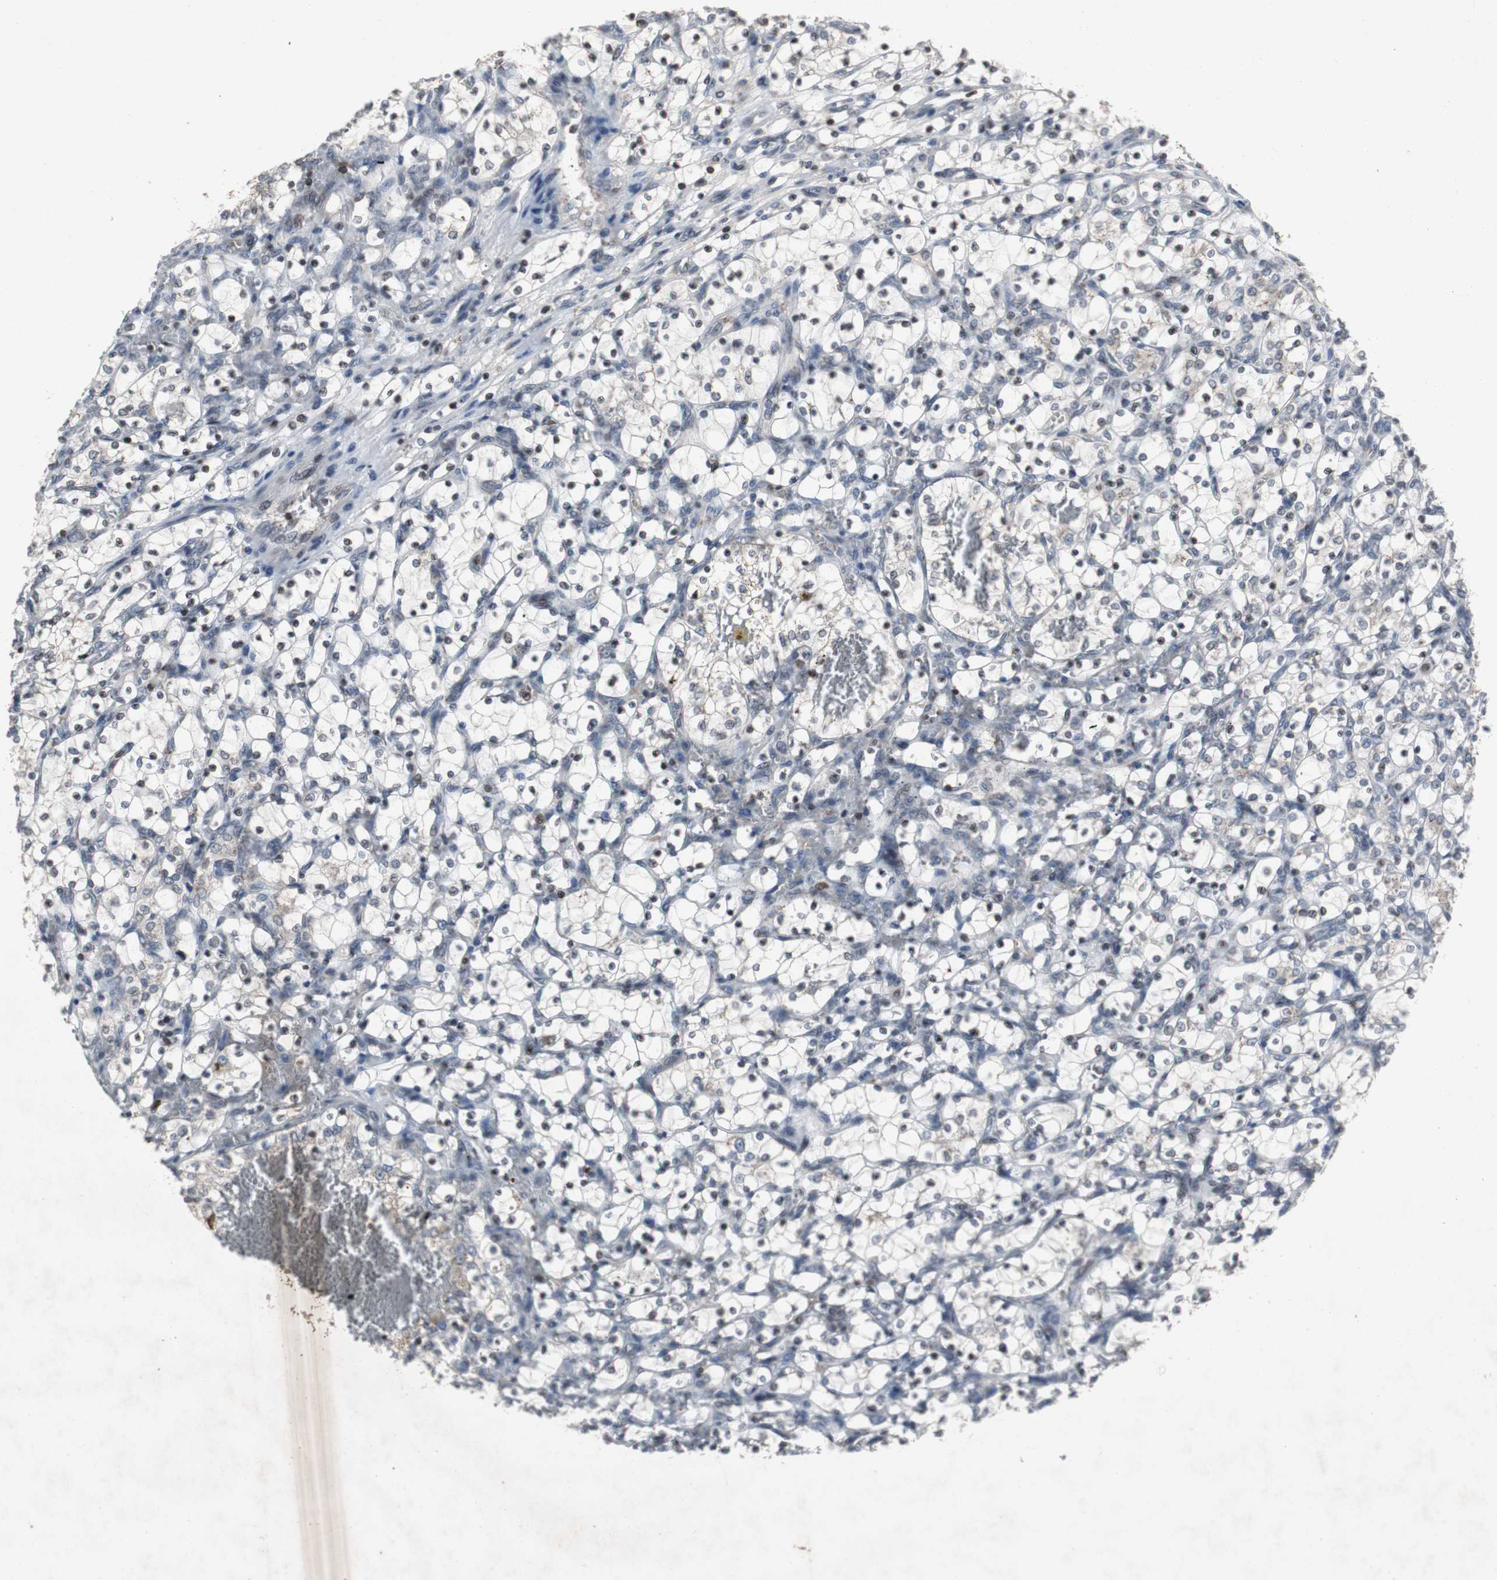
{"staining": {"intensity": "negative", "quantity": "none", "location": "none"}, "tissue": "renal cancer", "cell_type": "Tumor cells", "image_type": "cancer", "snomed": [{"axis": "morphology", "description": "Adenocarcinoma, NOS"}, {"axis": "topography", "description": "Kidney"}], "caption": "Protein analysis of renal cancer shows no significant positivity in tumor cells.", "gene": "ZNF396", "patient": {"sex": "female", "age": 69}}